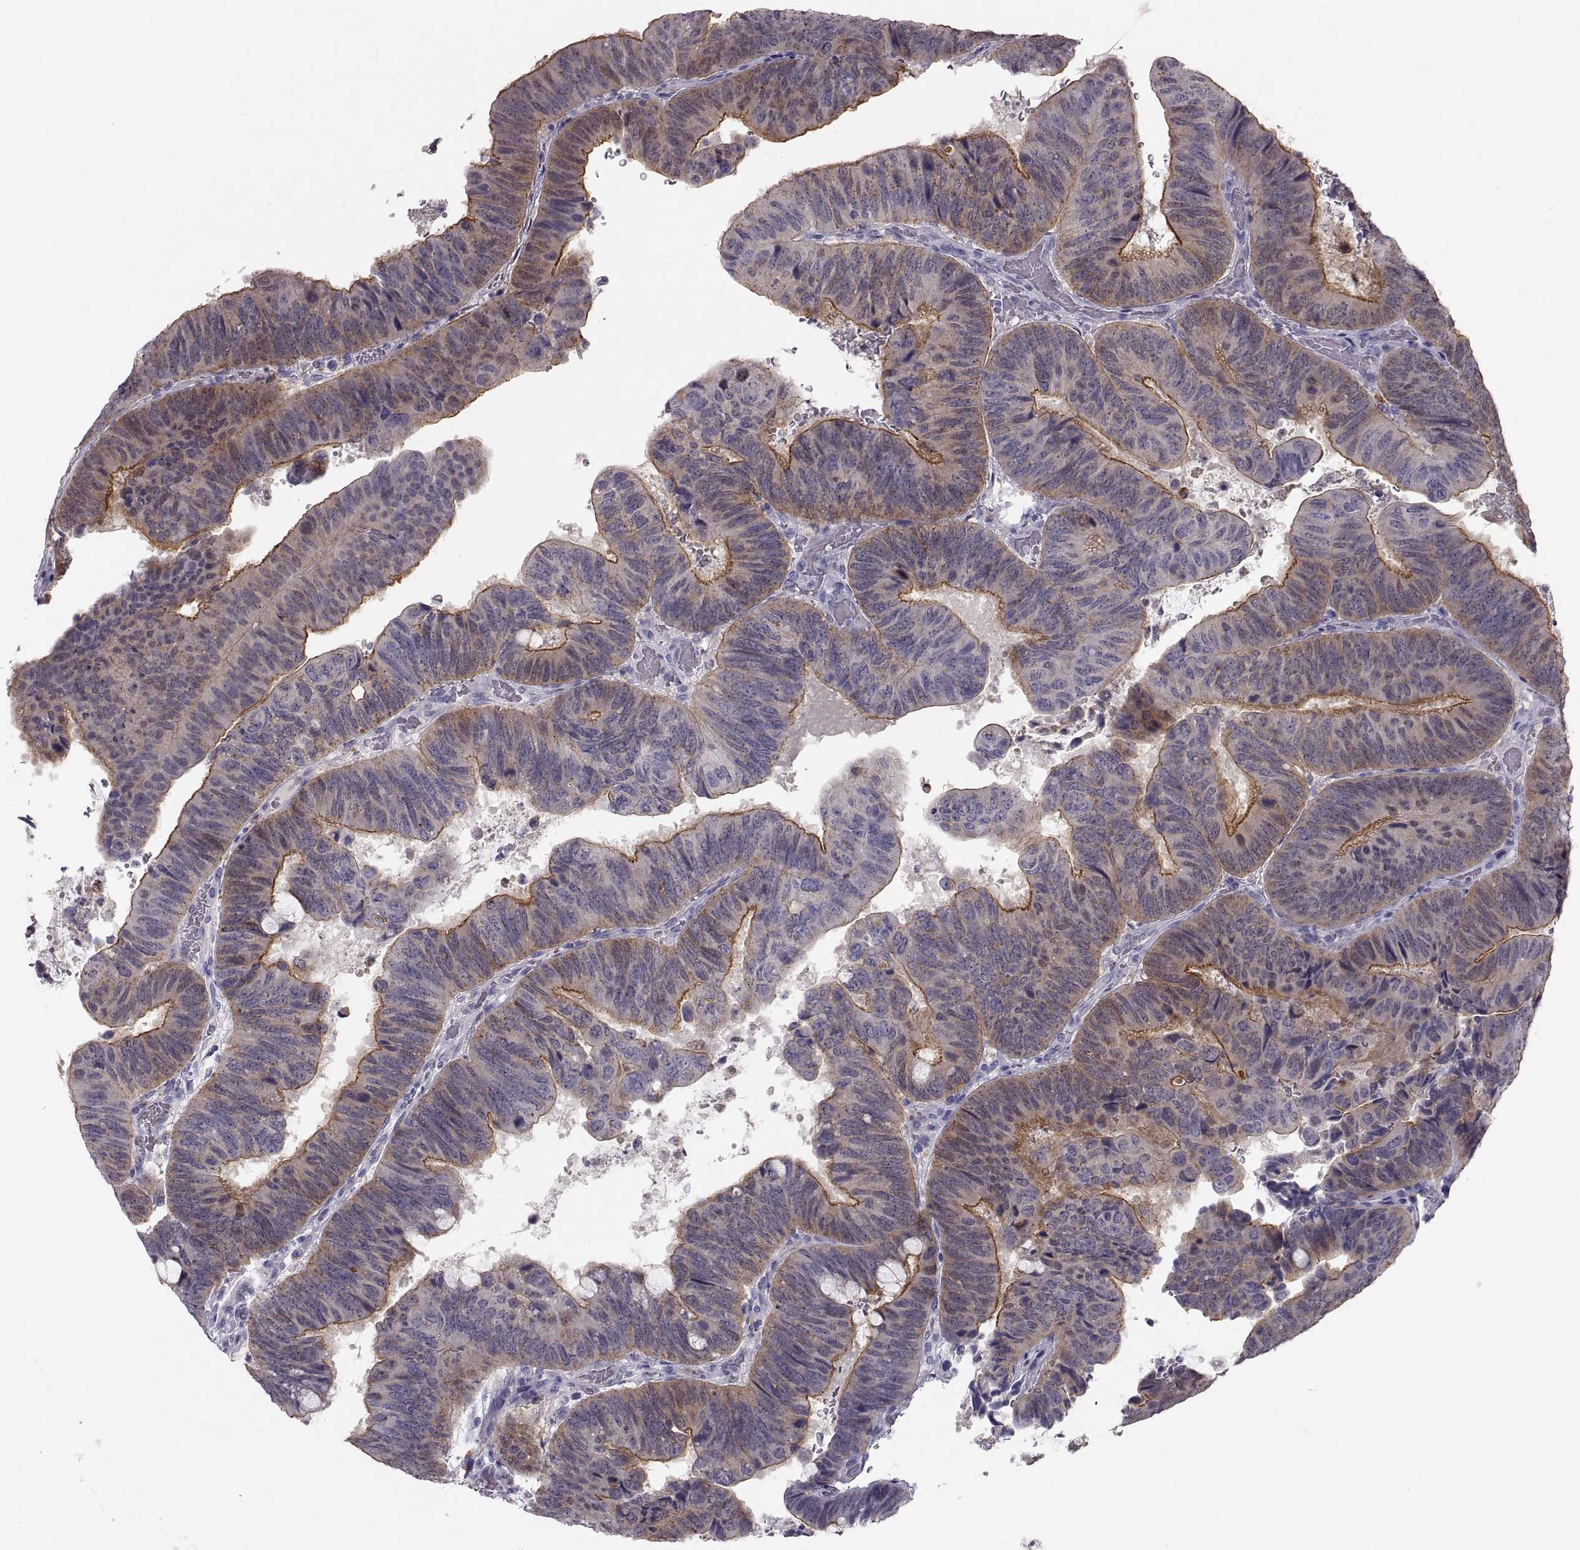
{"staining": {"intensity": "moderate", "quantity": "25%-75%", "location": "cytoplasmic/membranous"}, "tissue": "colorectal cancer", "cell_type": "Tumor cells", "image_type": "cancer", "snomed": [{"axis": "morphology", "description": "Normal tissue, NOS"}, {"axis": "morphology", "description": "Adenocarcinoma, NOS"}, {"axis": "topography", "description": "Rectum"}], "caption": "Colorectal cancer (adenocarcinoma) tissue demonstrates moderate cytoplasmic/membranous positivity in about 25%-75% of tumor cells", "gene": "PGM5", "patient": {"sex": "male", "age": 92}}